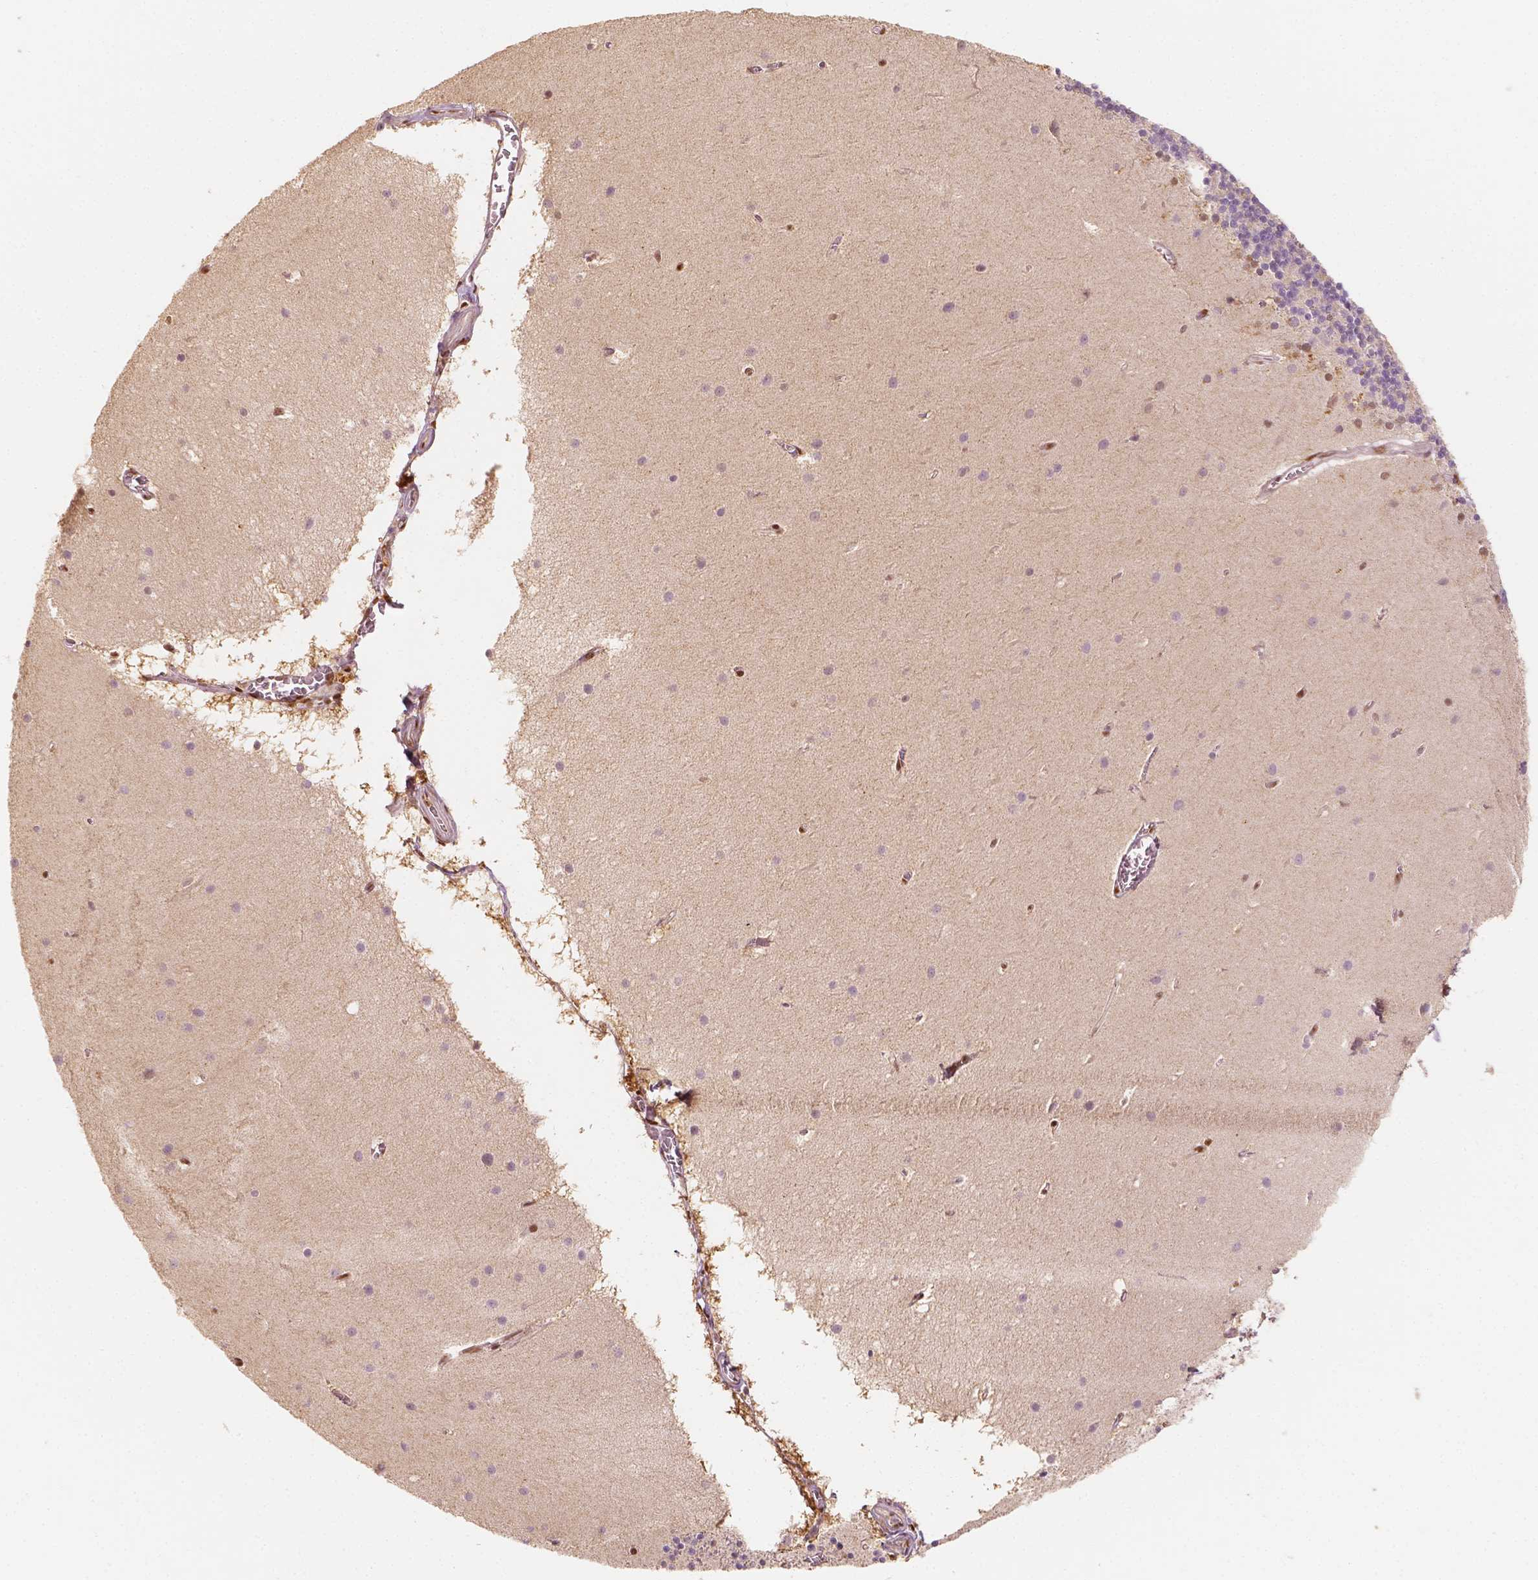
{"staining": {"intensity": "negative", "quantity": "none", "location": "none"}, "tissue": "cerebellum", "cell_type": "Cells in granular layer", "image_type": "normal", "snomed": [{"axis": "morphology", "description": "Normal tissue, NOS"}, {"axis": "topography", "description": "Cerebellum"}], "caption": "DAB (3,3'-diaminobenzidine) immunohistochemical staining of normal cerebellum demonstrates no significant expression in cells in granular layer.", "gene": "TBC1D17", "patient": {"sex": "male", "age": 70}}